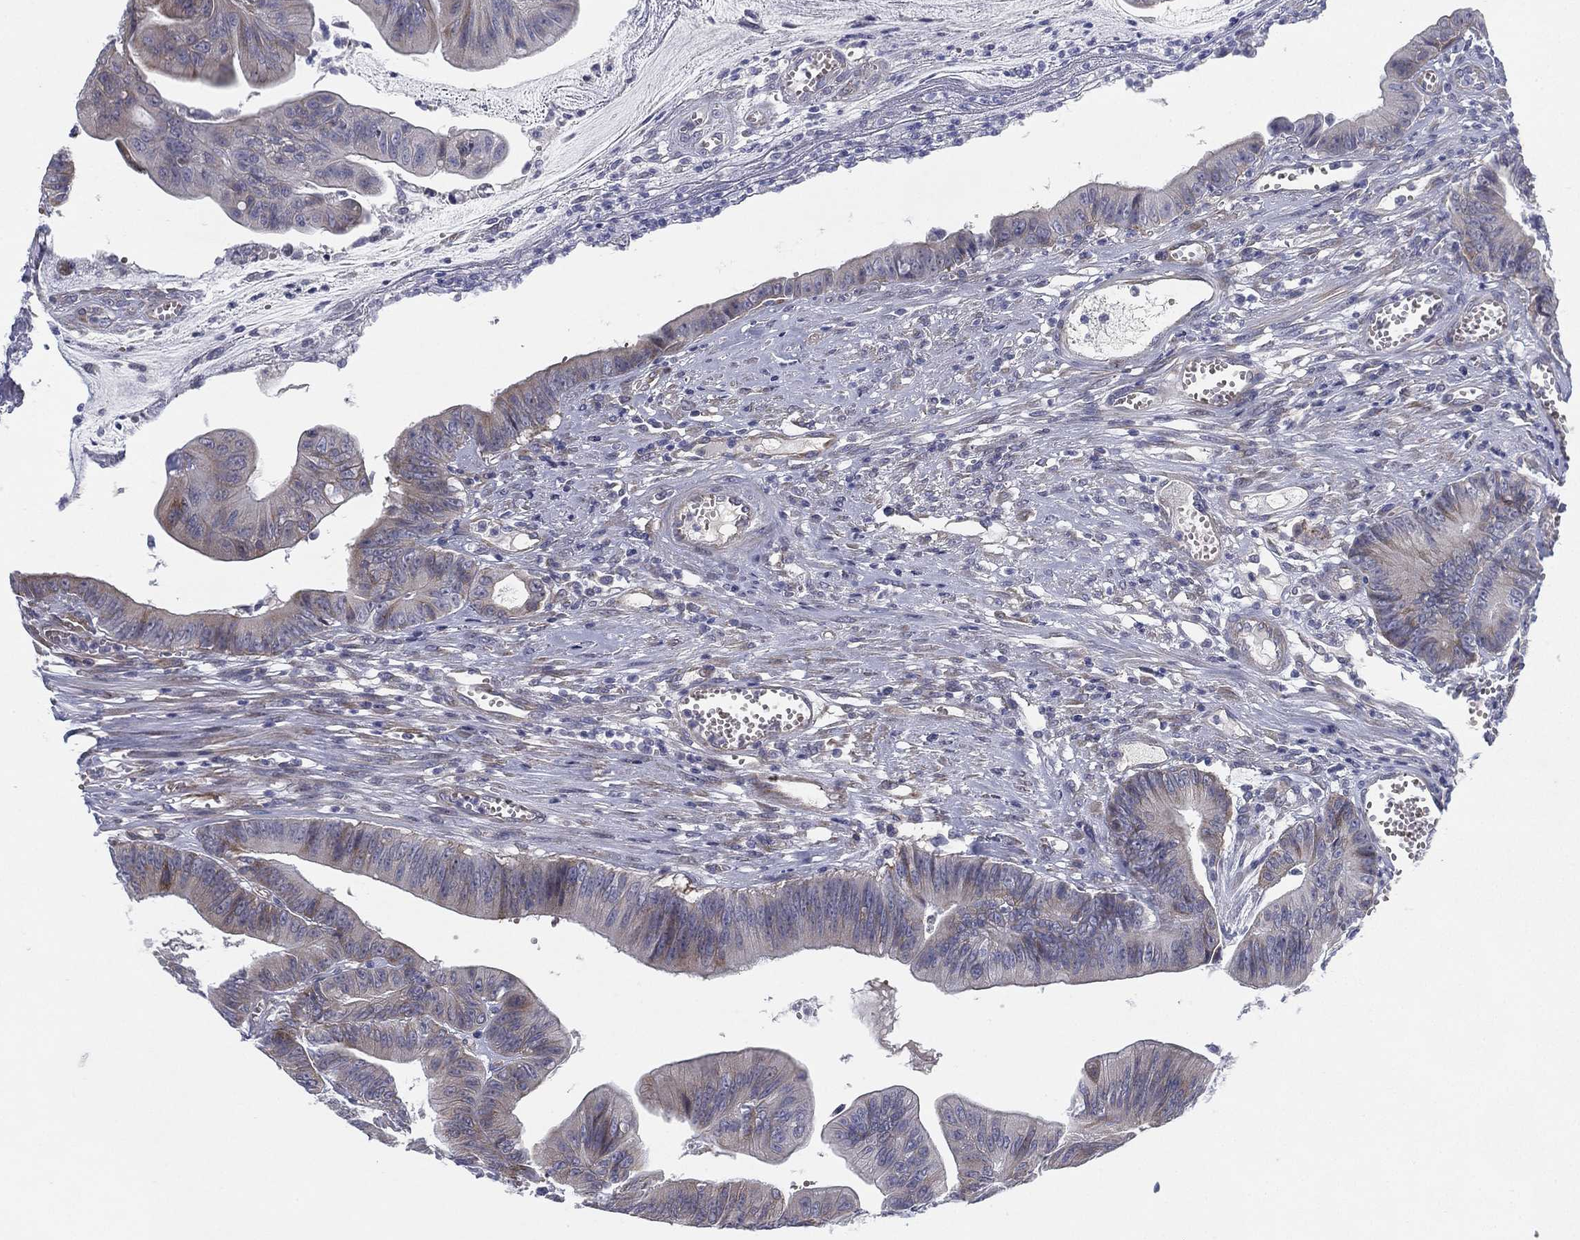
{"staining": {"intensity": "weak", "quantity": "<25%", "location": "cytoplasmic/membranous"}, "tissue": "colorectal cancer", "cell_type": "Tumor cells", "image_type": "cancer", "snomed": [{"axis": "morphology", "description": "Adenocarcinoma, NOS"}, {"axis": "topography", "description": "Colon"}], "caption": "Immunohistochemical staining of adenocarcinoma (colorectal) displays no significant expression in tumor cells.", "gene": "HEATR4", "patient": {"sex": "female", "age": 69}}